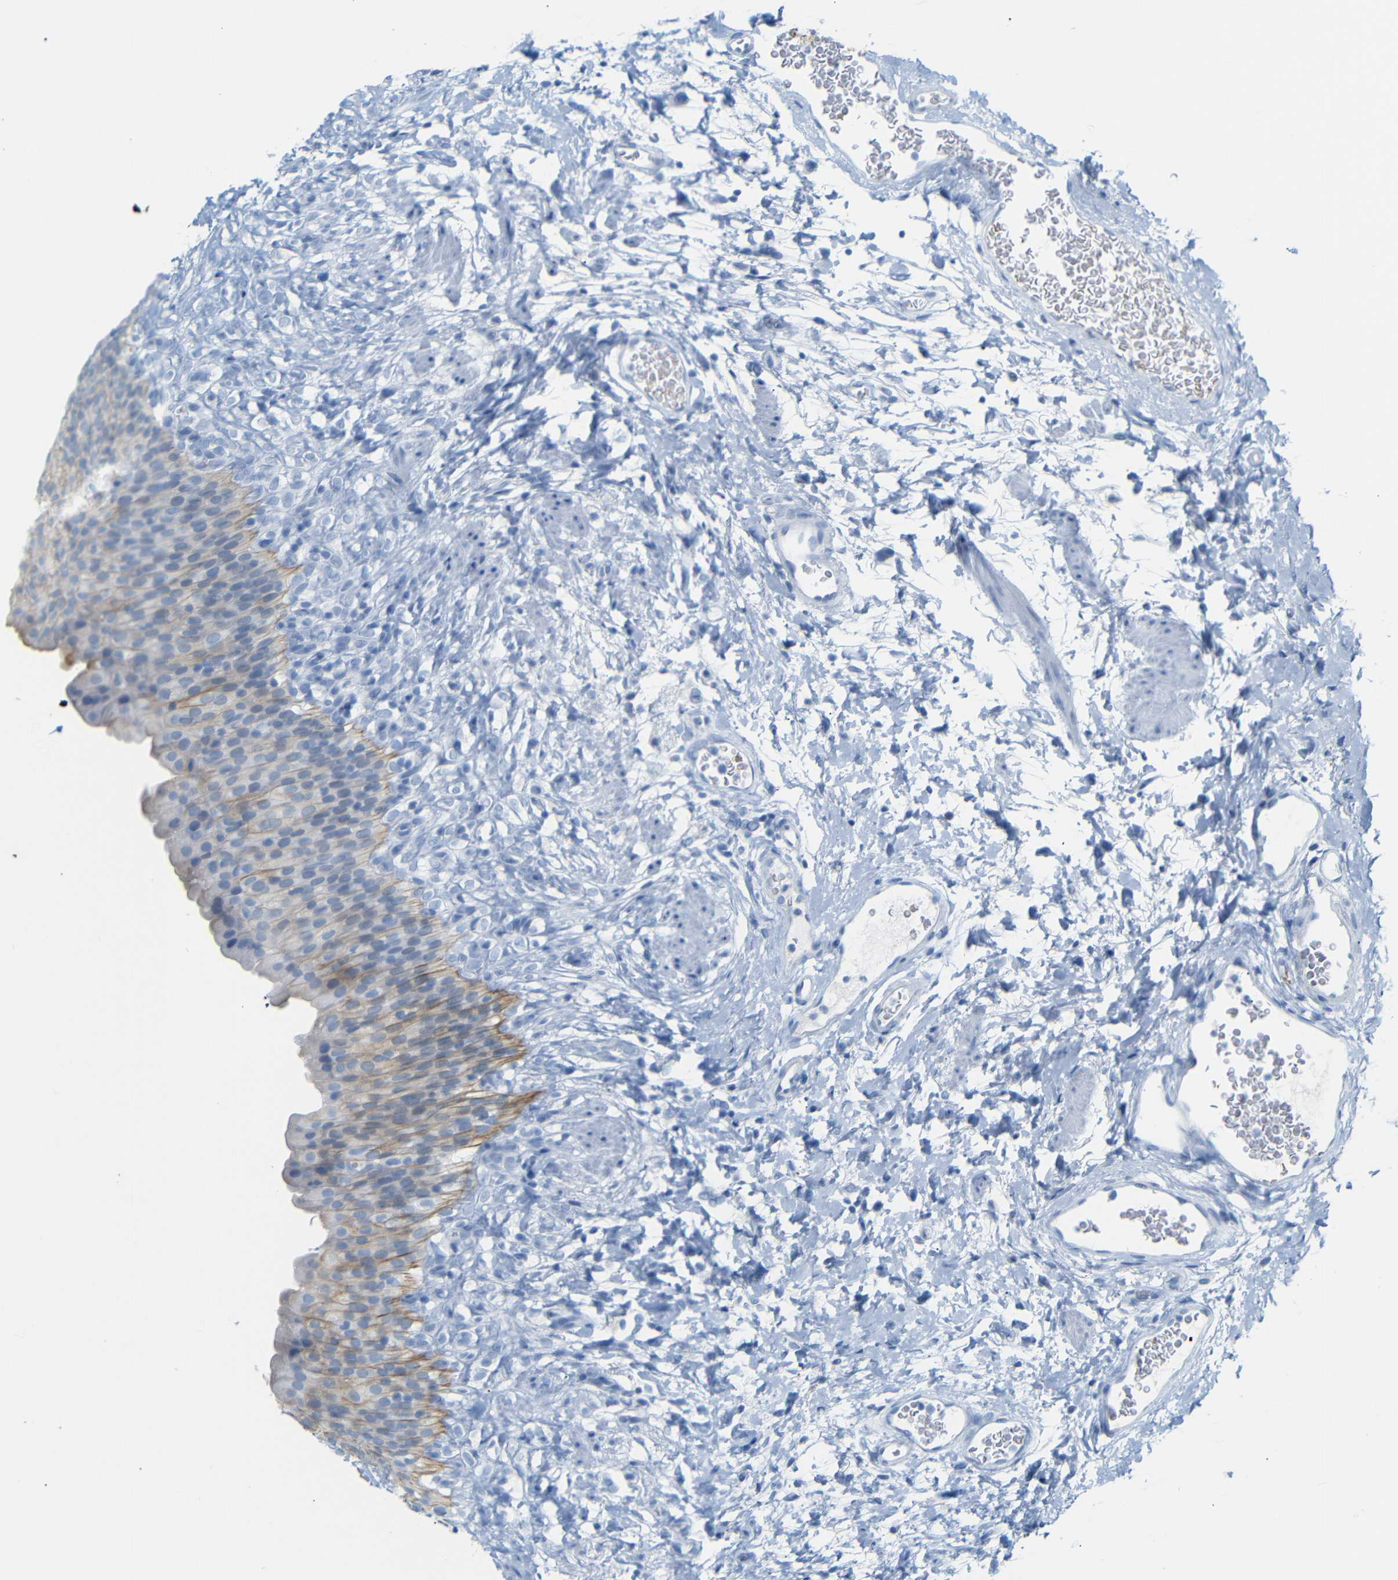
{"staining": {"intensity": "moderate", "quantity": ">75%", "location": "cytoplasmic/membranous"}, "tissue": "urinary bladder", "cell_type": "Urothelial cells", "image_type": "normal", "snomed": [{"axis": "morphology", "description": "Normal tissue, NOS"}, {"axis": "topography", "description": "Urinary bladder"}], "caption": "DAB immunohistochemical staining of unremarkable human urinary bladder exhibits moderate cytoplasmic/membranous protein staining in approximately >75% of urothelial cells.", "gene": "DYNAP", "patient": {"sex": "female", "age": 79}}